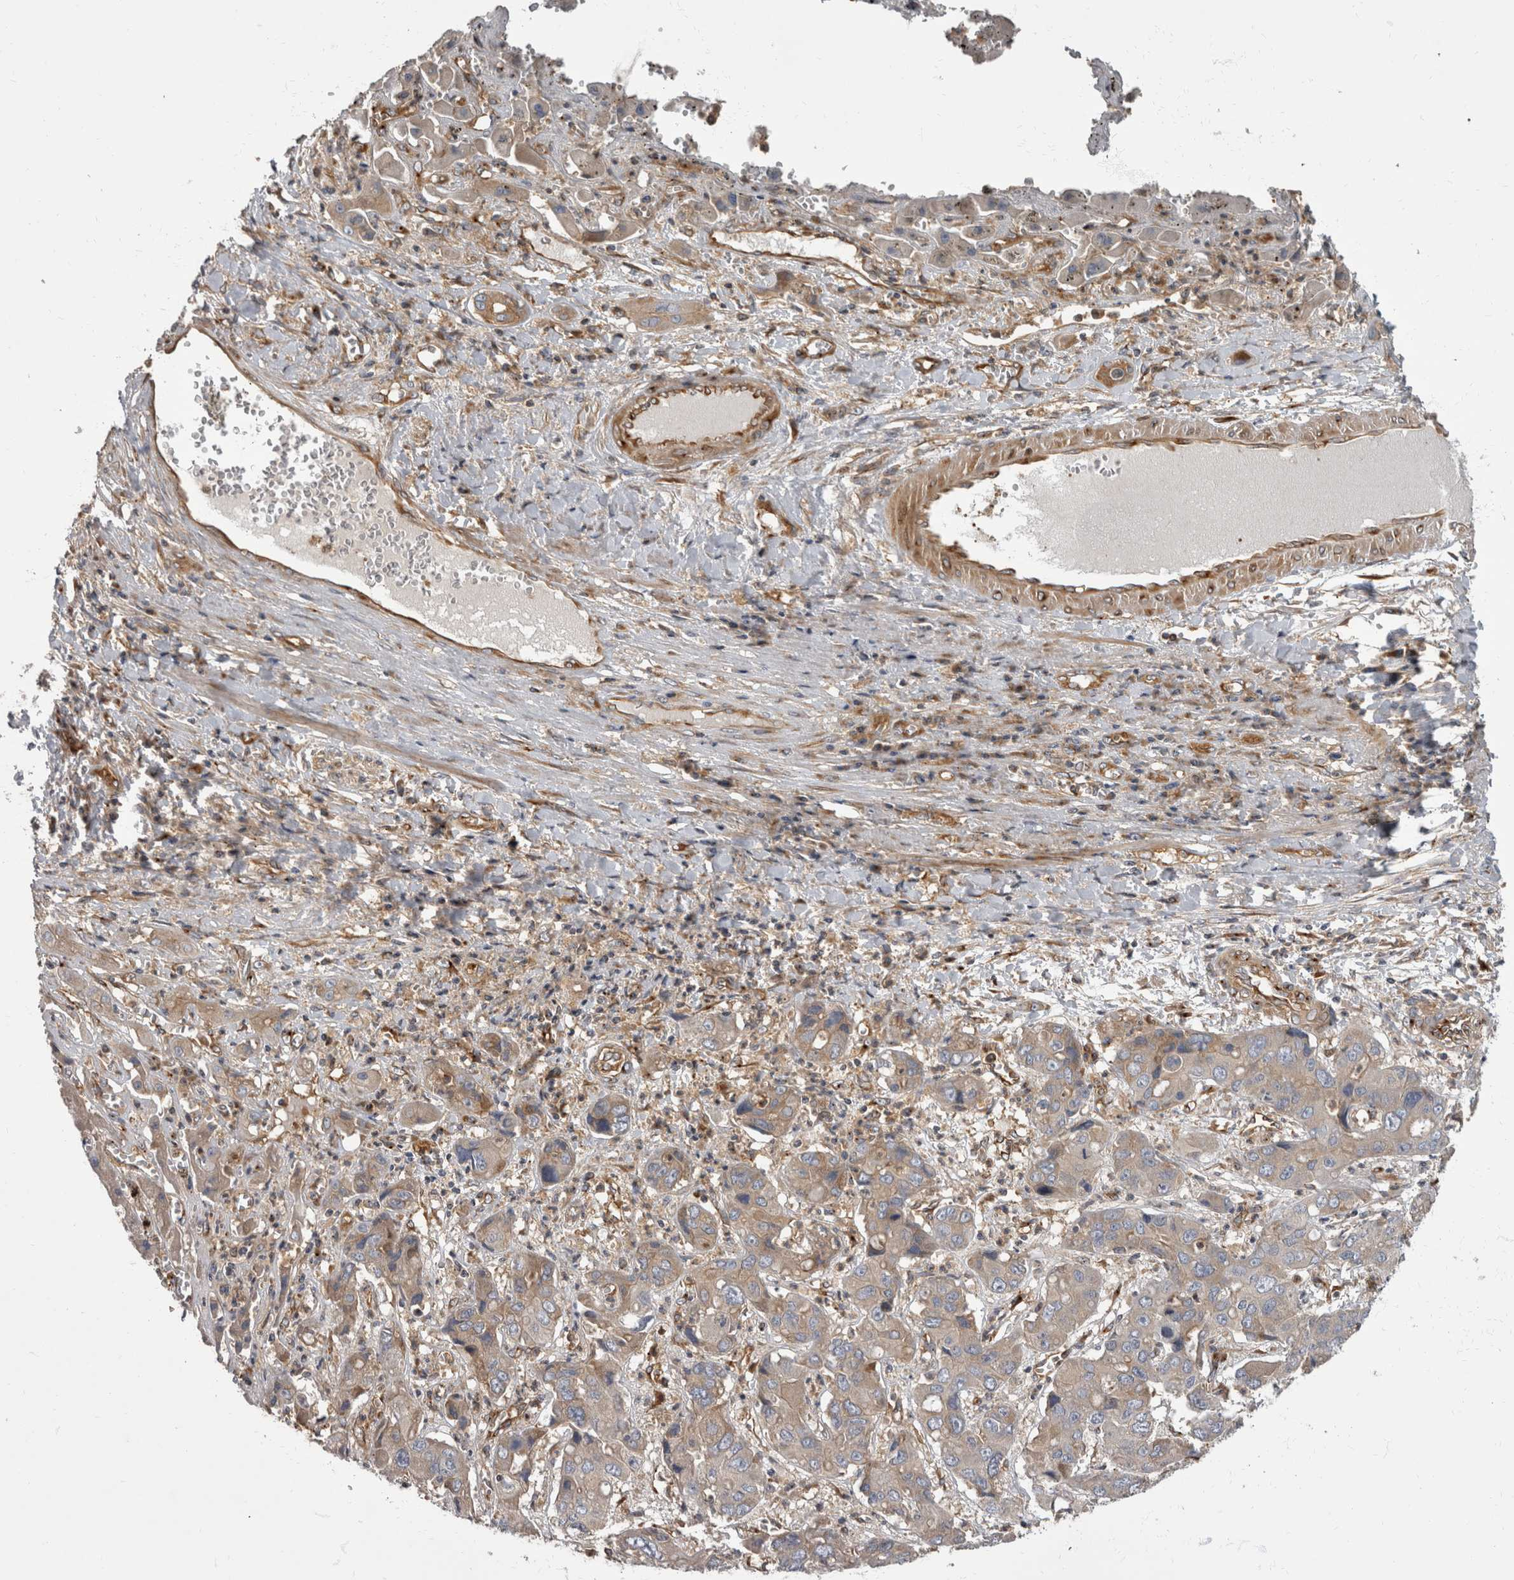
{"staining": {"intensity": "weak", "quantity": "<25%", "location": "cytoplasmic/membranous"}, "tissue": "liver cancer", "cell_type": "Tumor cells", "image_type": "cancer", "snomed": [{"axis": "morphology", "description": "Cholangiocarcinoma"}, {"axis": "topography", "description": "Liver"}], "caption": "Immunohistochemistry (IHC) histopathology image of human liver cholangiocarcinoma stained for a protein (brown), which exhibits no positivity in tumor cells. (DAB (3,3'-diaminobenzidine) IHC visualized using brightfield microscopy, high magnification).", "gene": "HOOK3", "patient": {"sex": "male", "age": 67}}